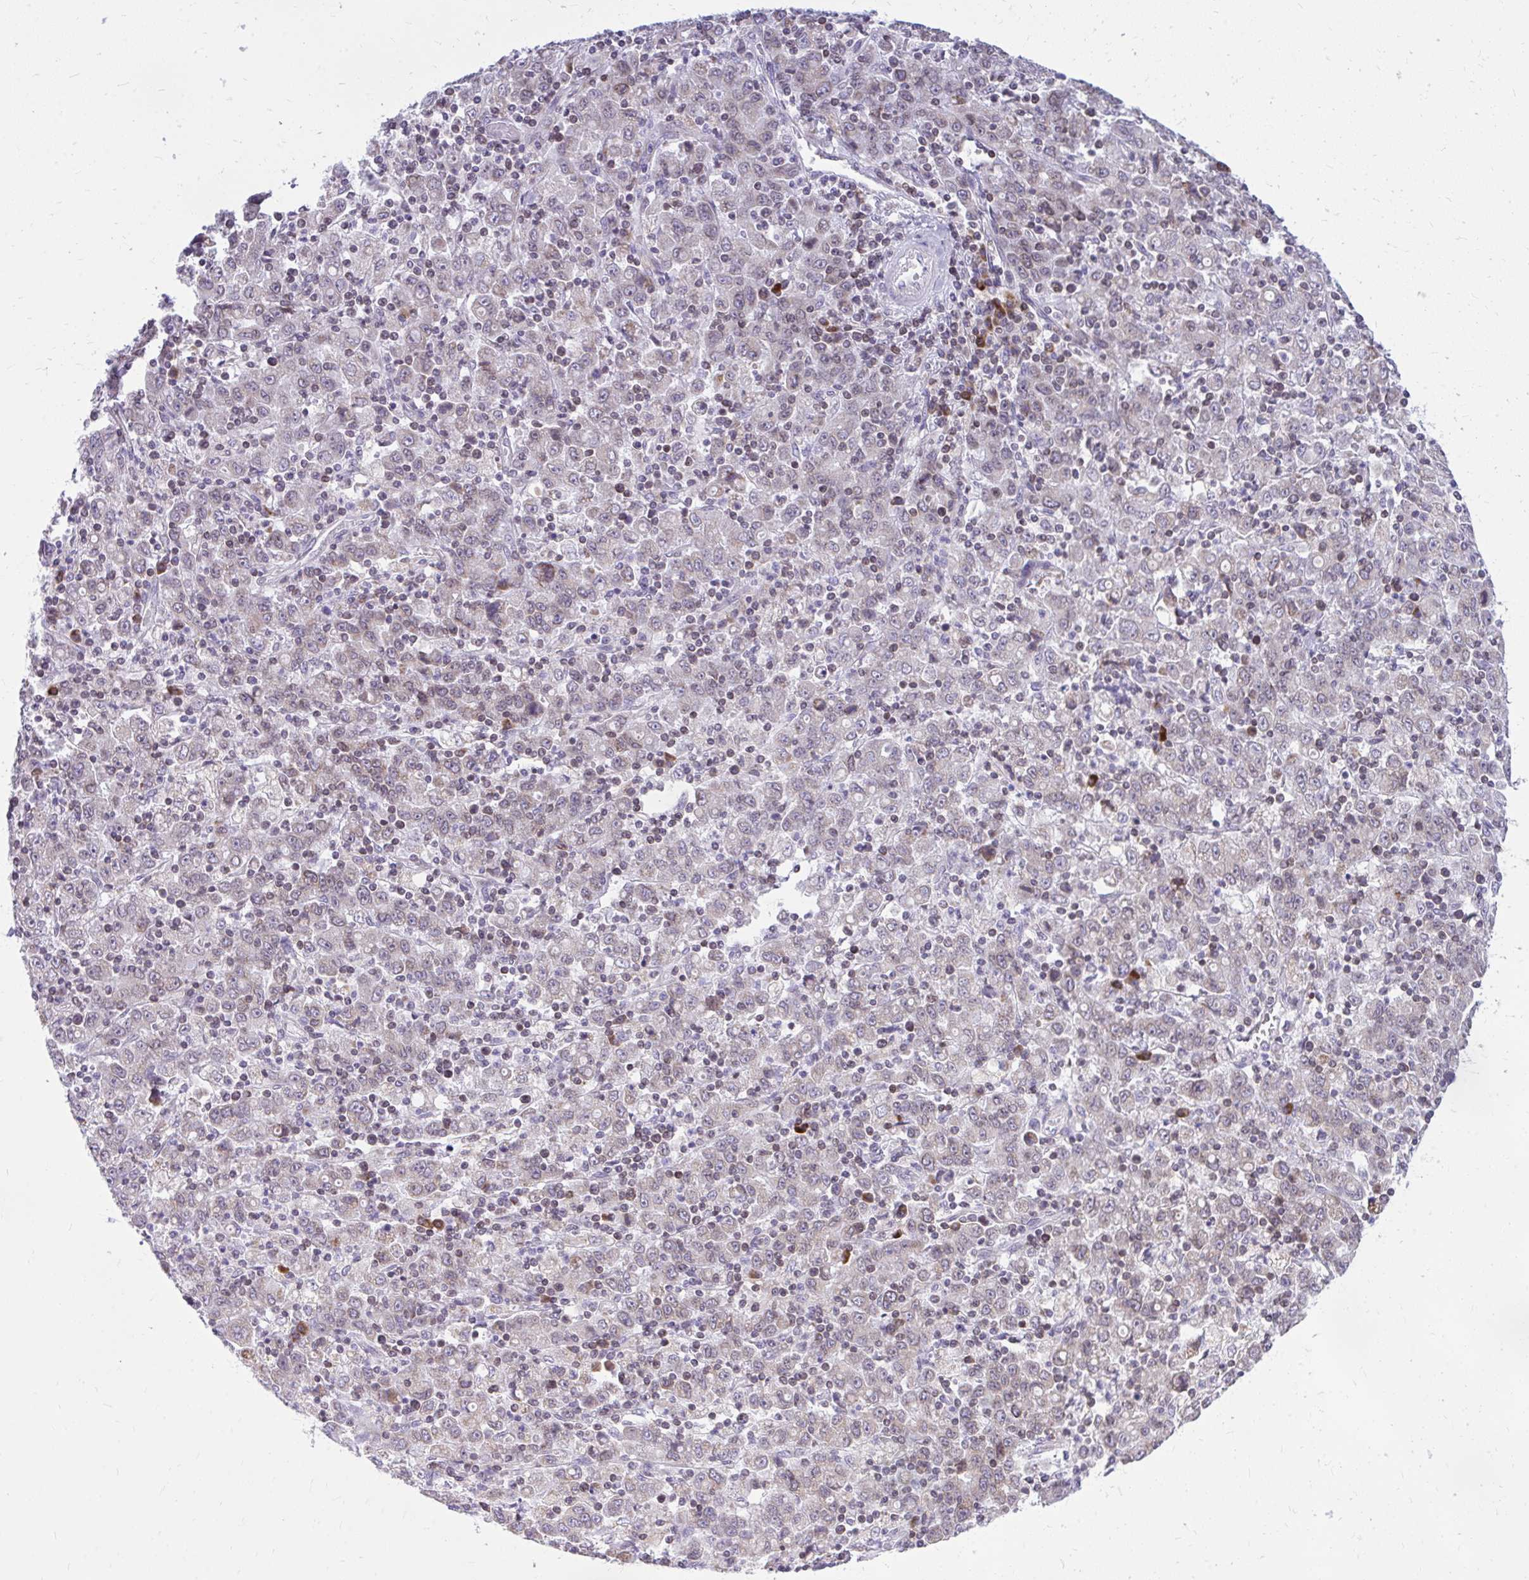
{"staining": {"intensity": "negative", "quantity": "none", "location": "none"}, "tissue": "stomach cancer", "cell_type": "Tumor cells", "image_type": "cancer", "snomed": [{"axis": "morphology", "description": "Adenocarcinoma, NOS"}, {"axis": "topography", "description": "Stomach, upper"}], "caption": "IHC histopathology image of human stomach cancer stained for a protein (brown), which exhibits no positivity in tumor cells.", "gene": "RPS6KA2", "patient": {"sex": "male", "age": 69}}